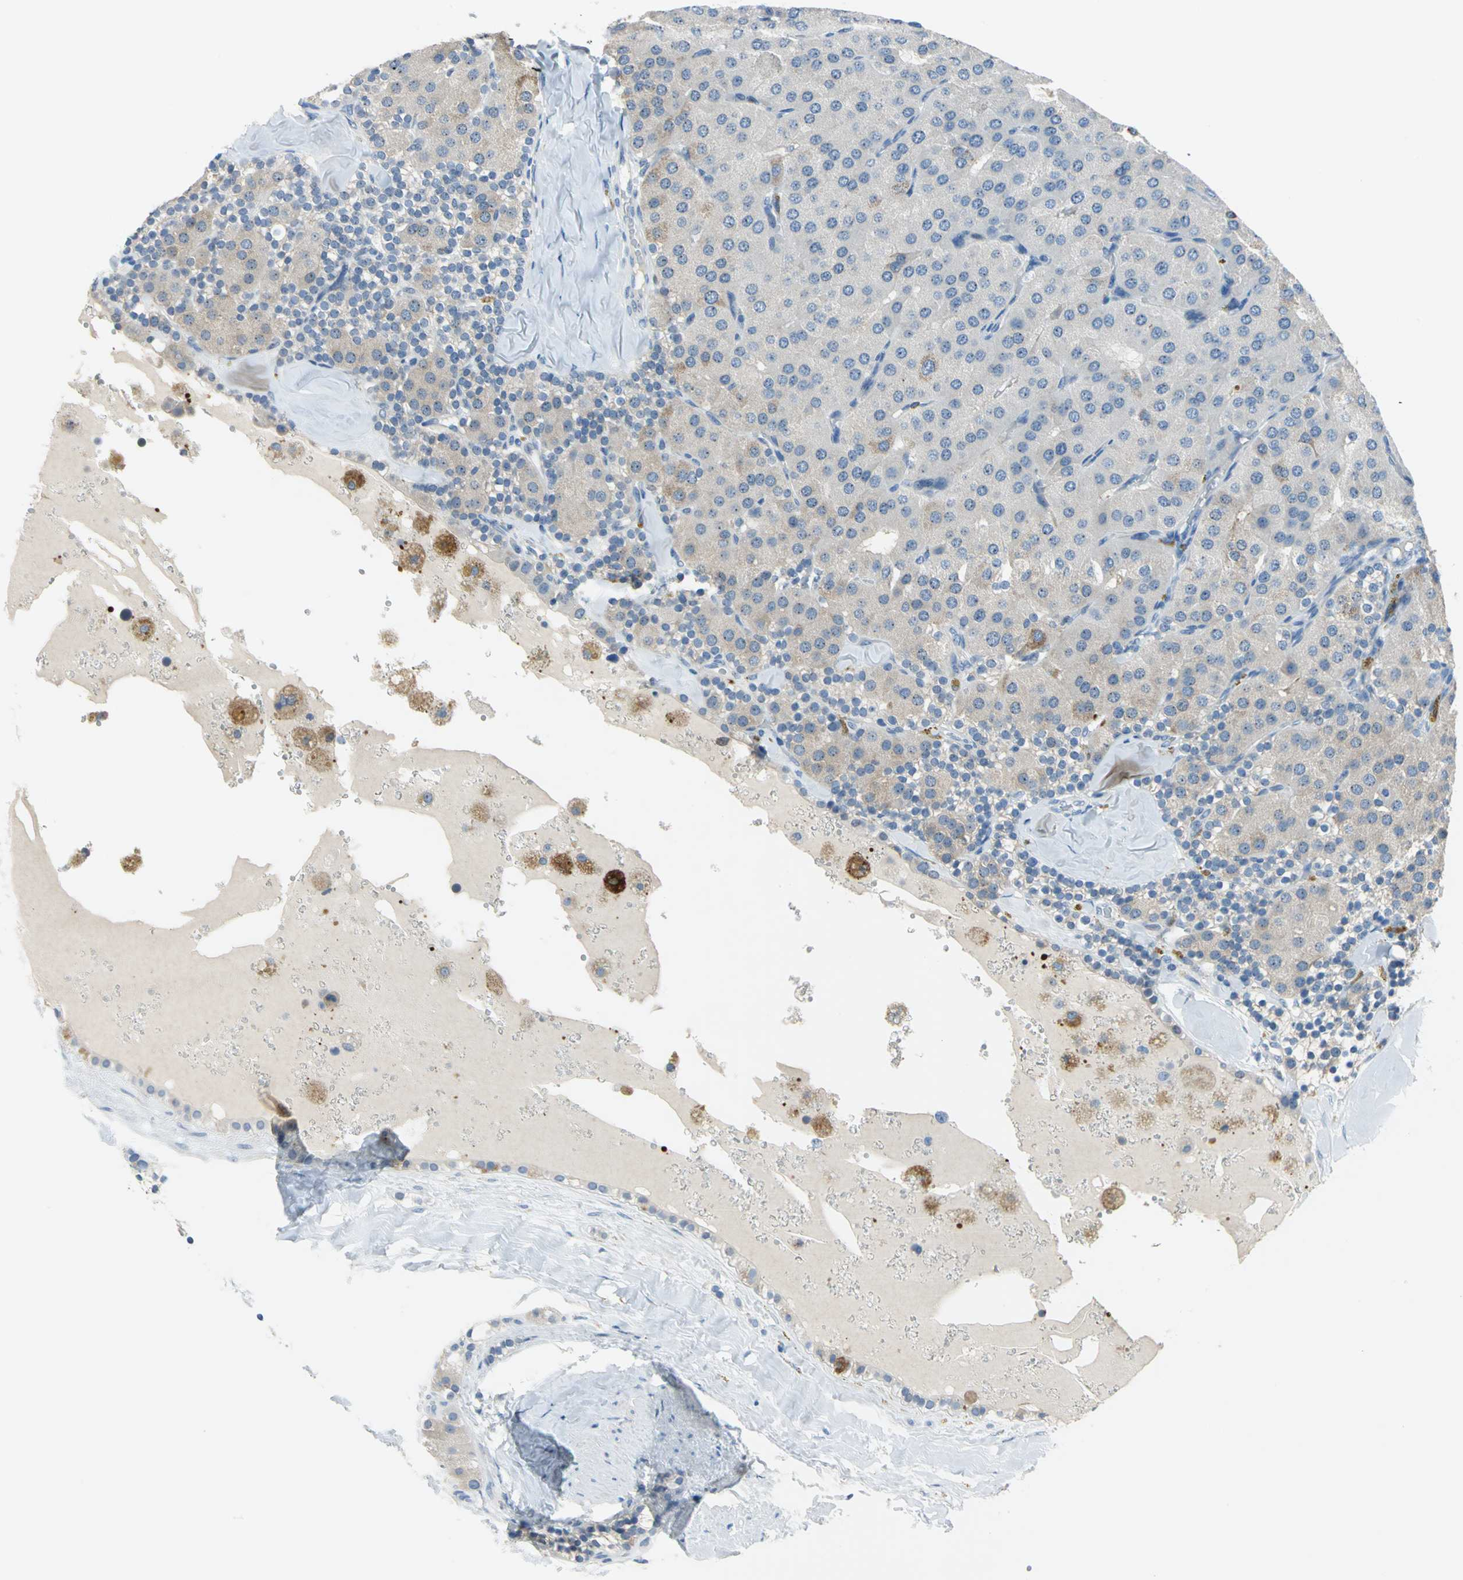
{"staining": {"intensity": "weak", "quantity": "<25%", "location": "cytoplasmic/membranous"}, "tissue": "parathyroid gland", "cell_type": "Glandular cells", "image_type": "normal", "snomed": [{"axis": "morphology", "description": "Normal tissue, NOS"}, {"axis": "morphology", "description": "Adenoma, NOS"}, {"axis": "topography", "description": "Parathyroid gland"}], "caption": "This is a histopathology image of IHC staining of benign parathyroid gland, which shows no staining in glandular cells. (Stains: DAB (3,3'-diaminobenzidine) immunohistochemistry with hematoxylin counter stain, Microscopy: brightfield microscopy at high magnification).", "gene": "MUC4", "patient": {"sex": "female", "age": 86}}